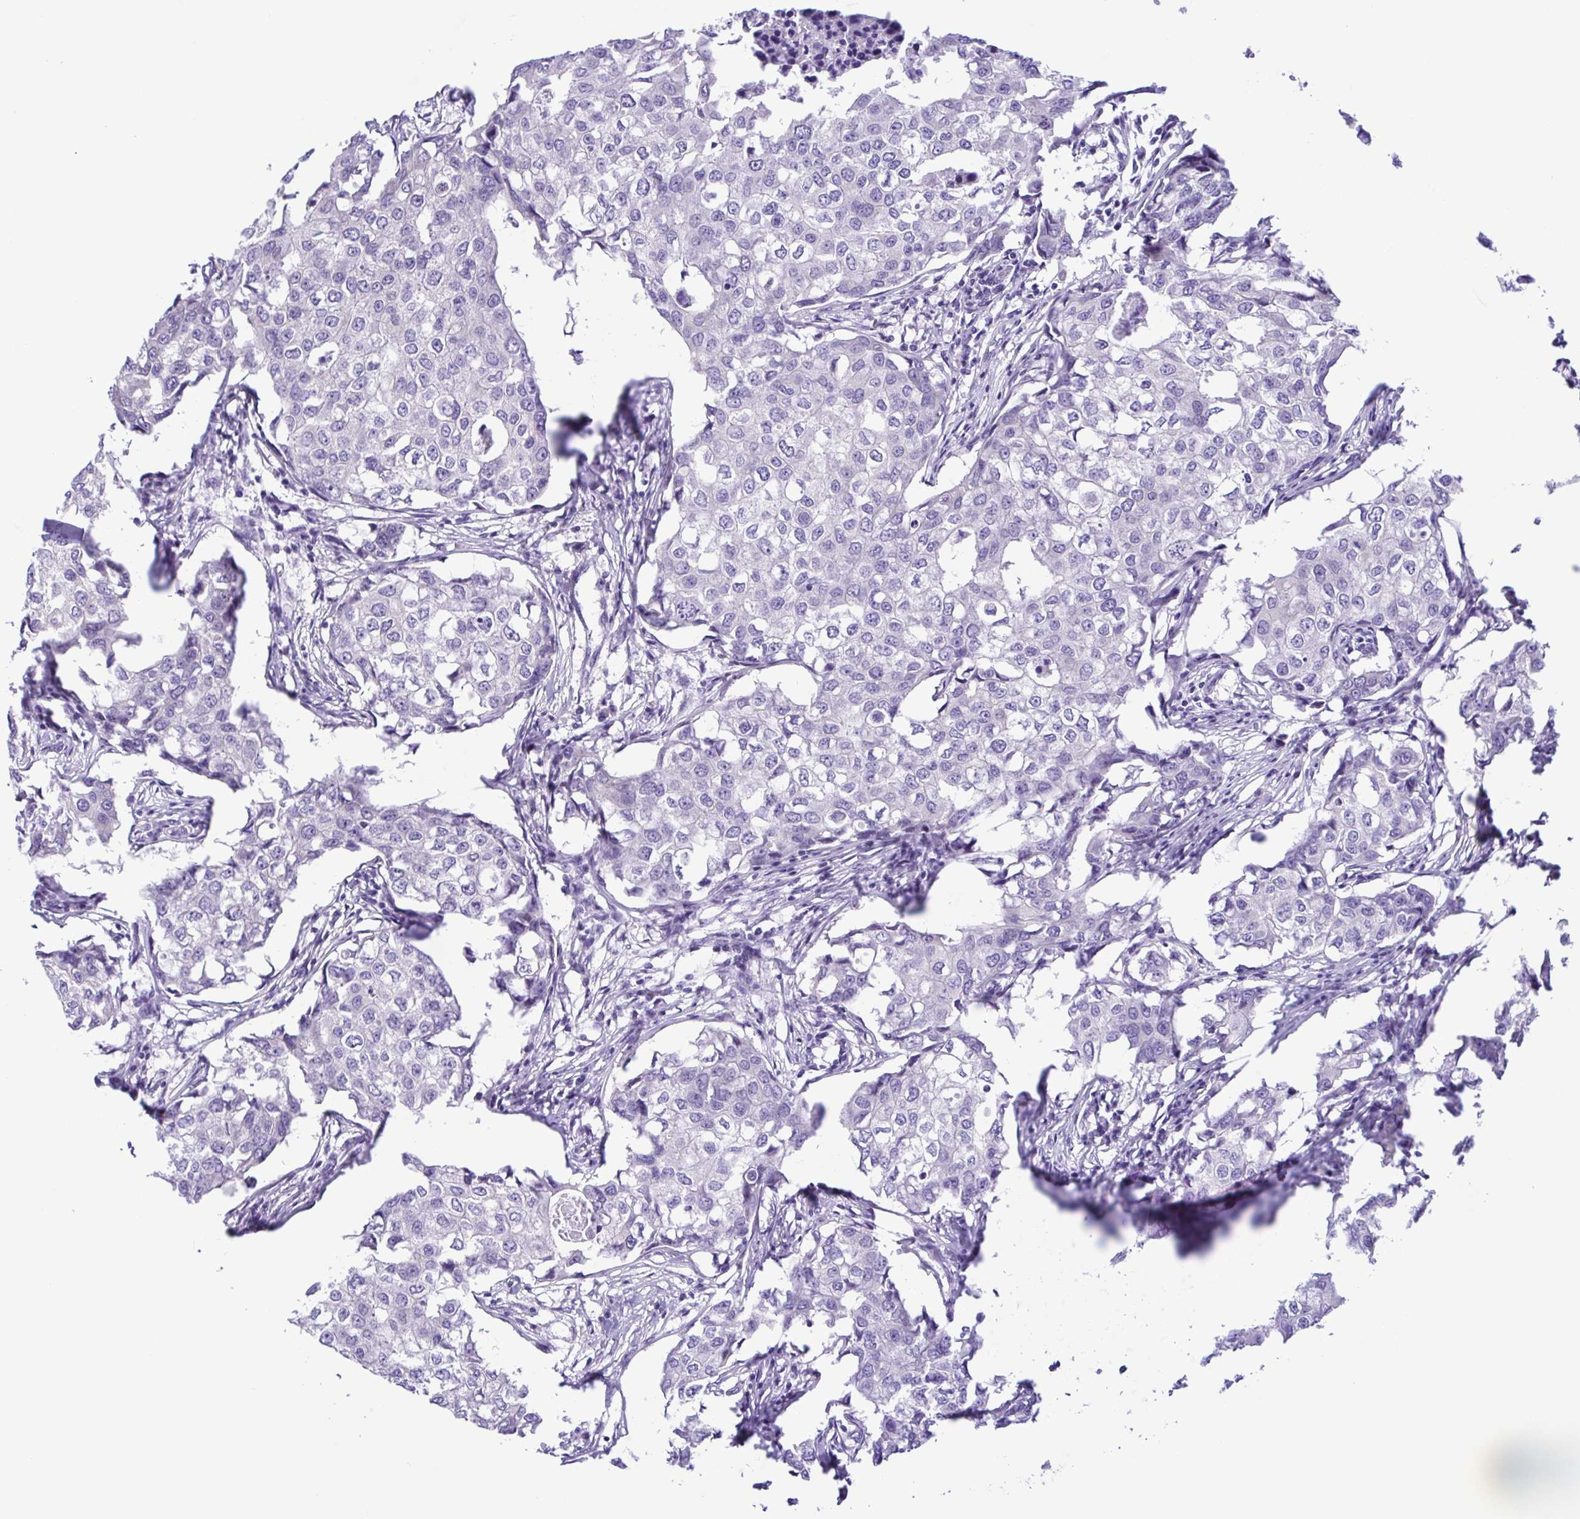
{"staining": {"intensity": "negative", "quantity": "none", "location": "none"}, "tissue": "breast cancer", "cell_type": "Tumor cells", "image_type": "cancer", "snomed": [{"axis": "morphology", "description": "Duct carcinoma"}, {"axis": "topography", "description": "Breast"}], "caption": "Immunohistochemistry (IHC) image of human breast cancer stained for a protein (brown), which shows no staining in tumor cells.", "gene": "TGM3", "patient": {"sex": "female", "age": 27}}